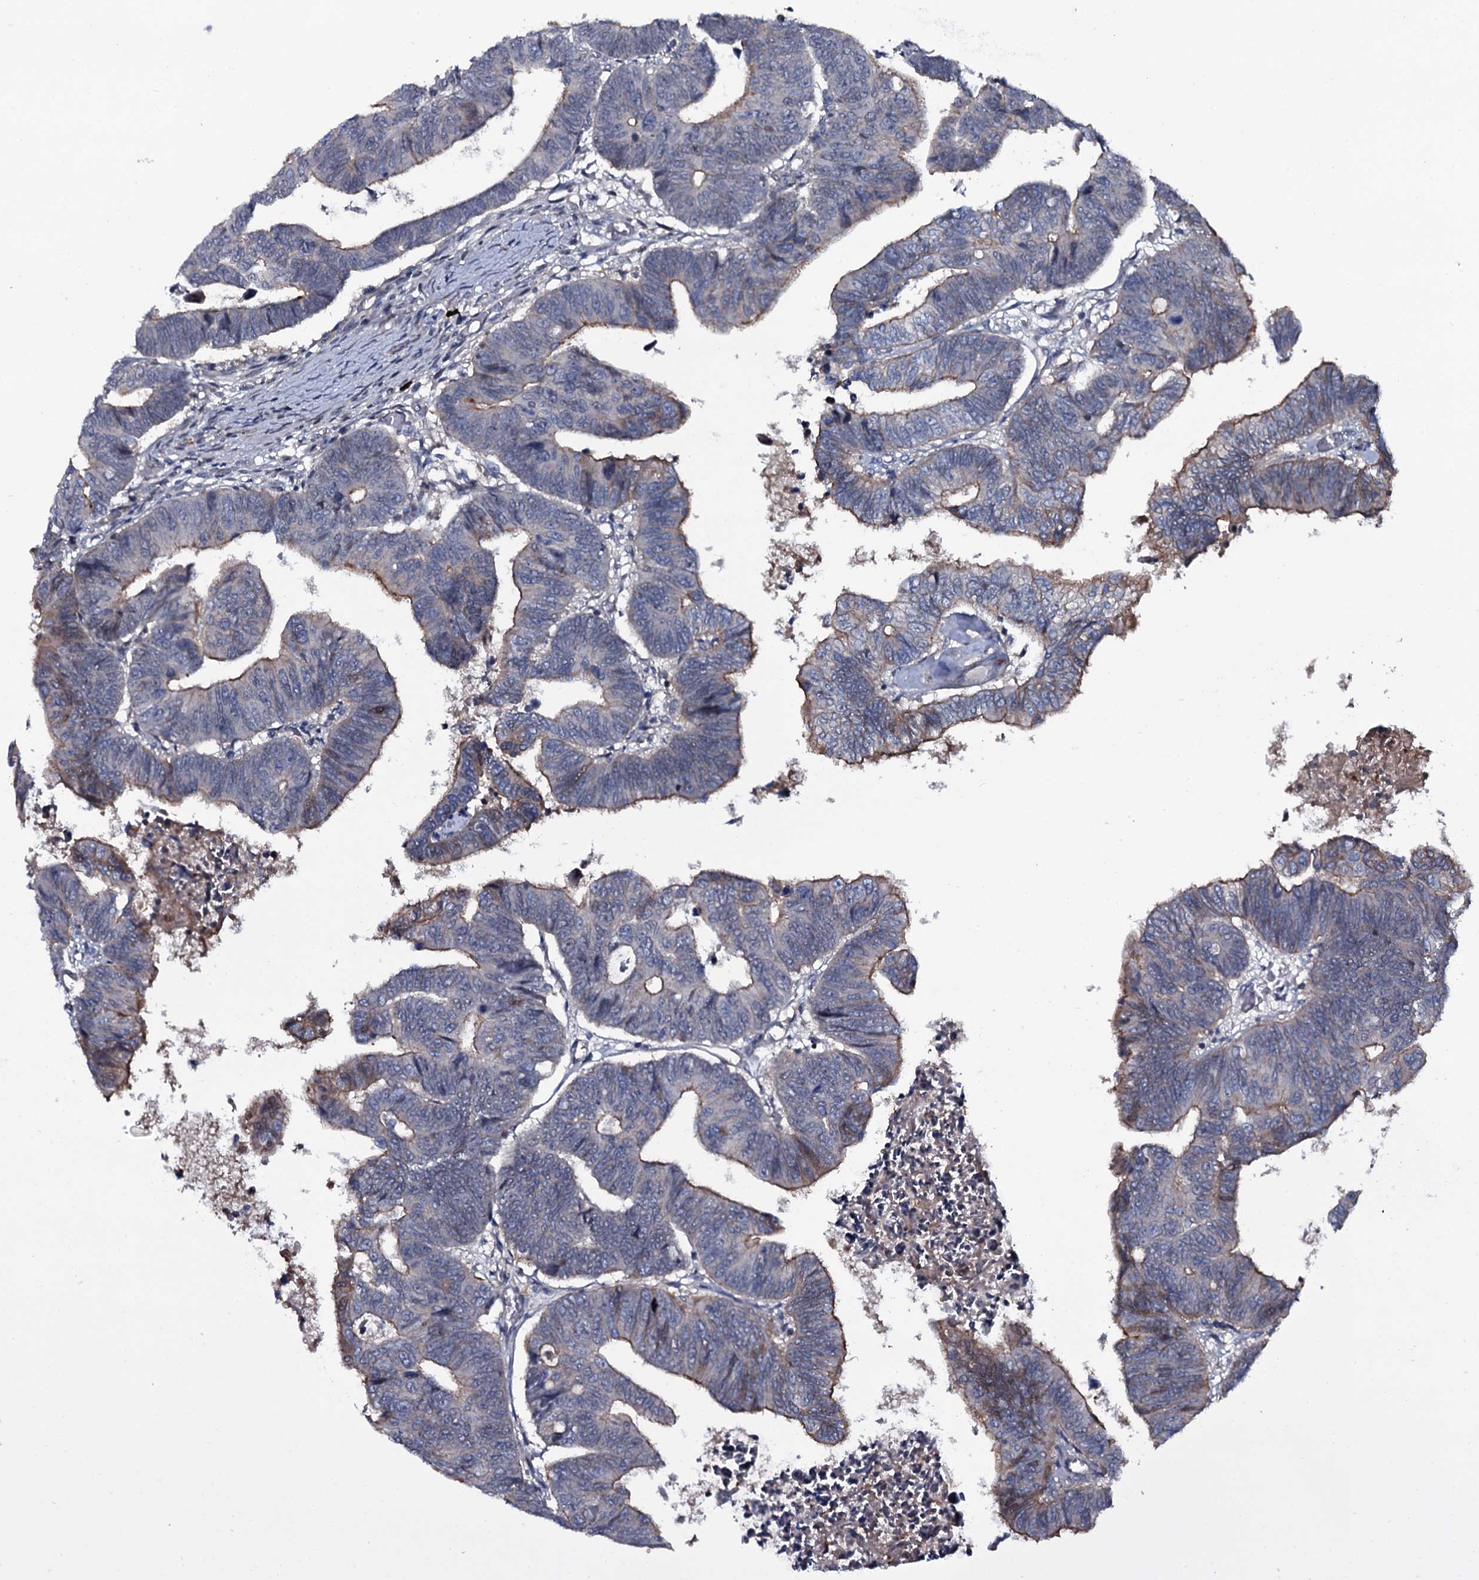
{"staining": {"intensity": "moderate", "quantity": "<25%", "location": "cytoplasmic/membranous"}, "tissue": "colorectal cancer", "cell_type": "Tumor cells", "image_type": "cancer", "snomed": [{"axis": "morphology", "description": "Adenocarcinoma, NOS"}, {"axis": "topography", "description": "Rectum"}], "caption": "Immunohistochemistry (IHC) histopathology image of colorectal adenocarcinoma stained for a protein (brown), which reveals low levels of moderate cytoplasmic/membranous expression in approximately <25% of tumor cells.", "gene": "LYG2", "patient": {"sex": "female", "age": 65}}